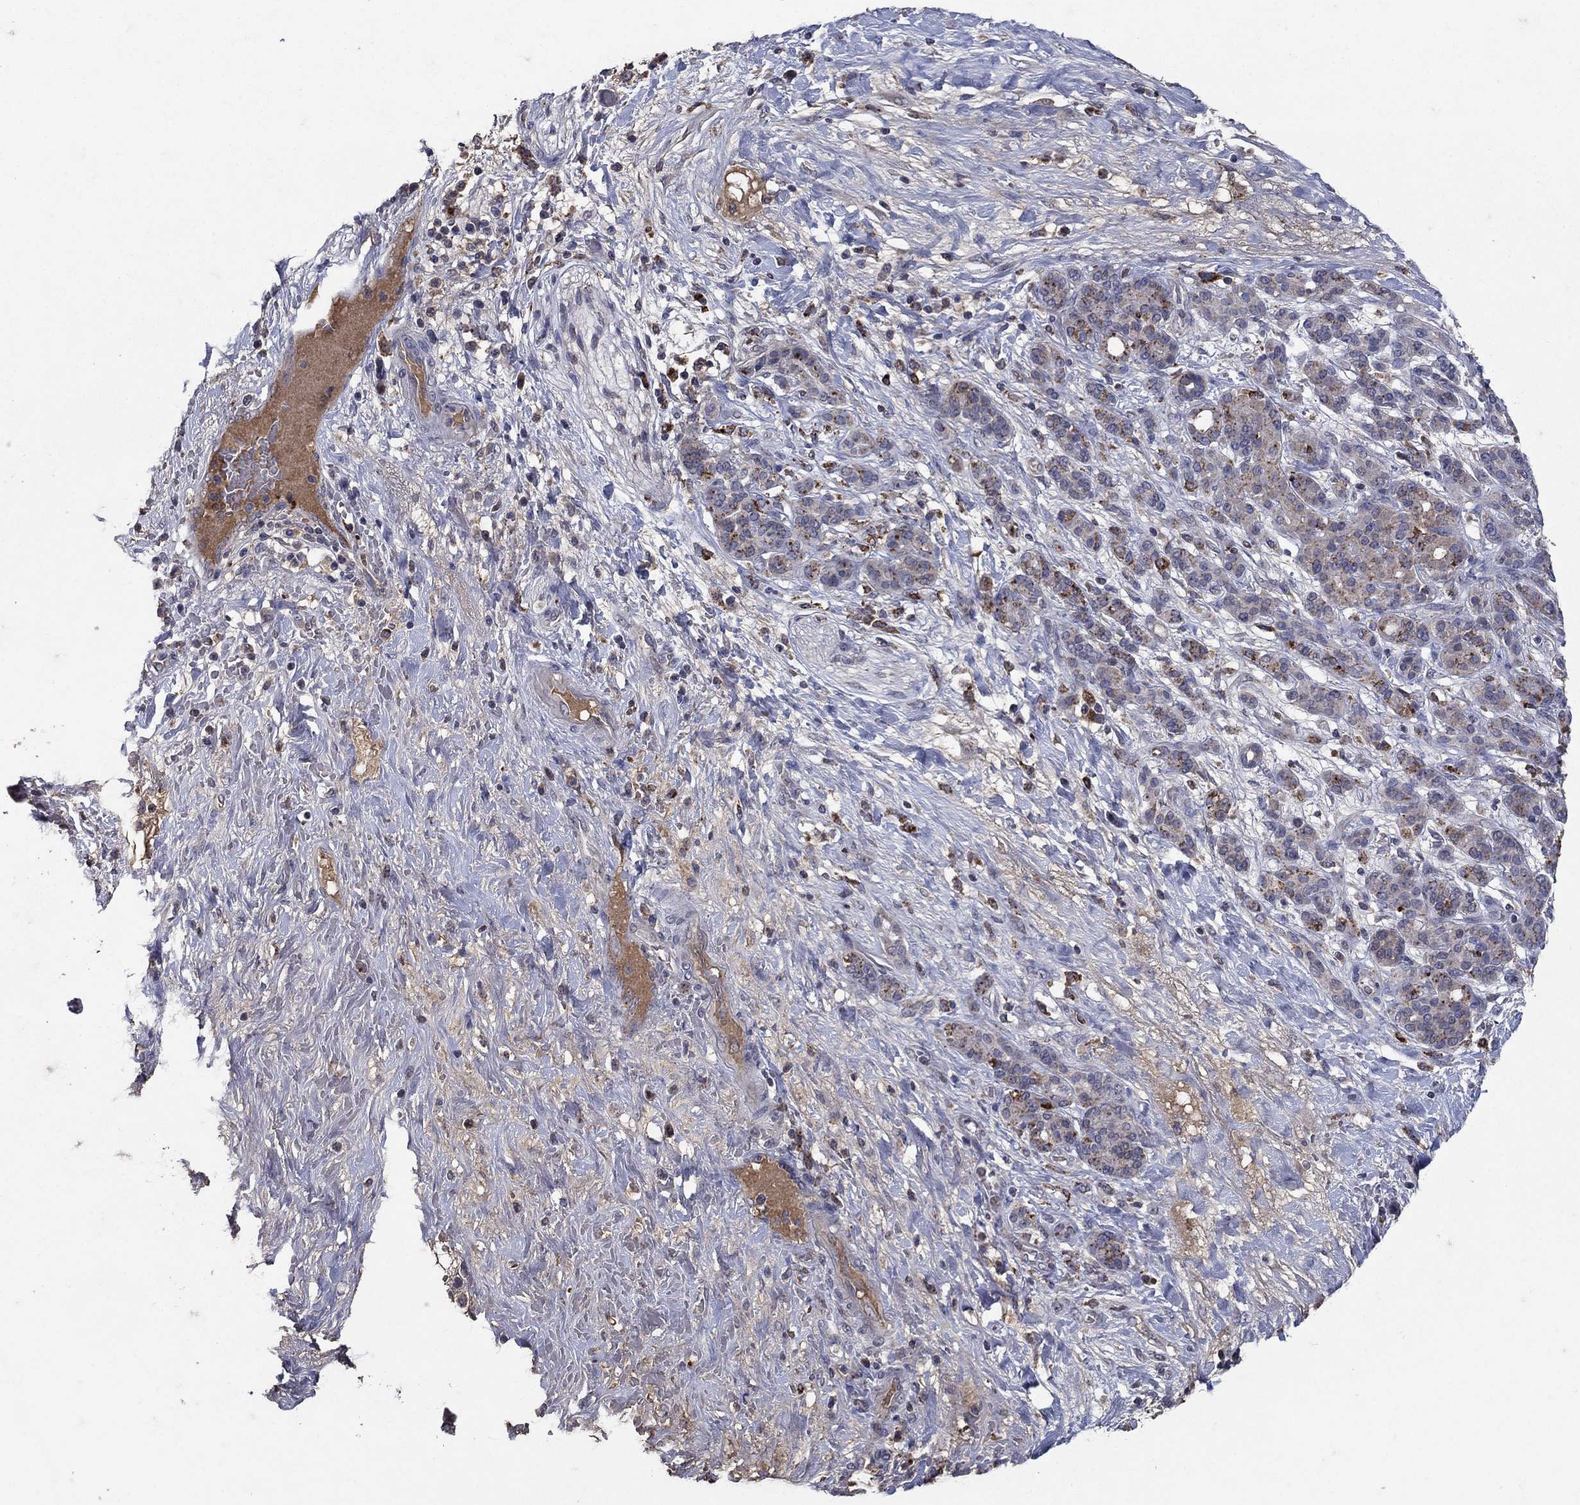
{"staining": {"intensity": "moderate", "quantity": "<25%", "location": "cytoplasmic/membranous"}, "tissue": "pancreatic cancer", "cell_type": "Tumor cells", "image_type": "cancer", "snomed": [{"axis": "morphology", "description": "Adenocarcinoma, NOS"}, {"axis": "topography", "description": "Pancreas"}], "caption": "A photomicrograph showing moderate cytoplasmic/membranous staining in approximately <25% of tumor cells in pancreatic adenocarcinoma, as visualized by brown immunohistochemical staining.", "gene": "NPC2", "patient": {"sex": "male", "age": 44}}